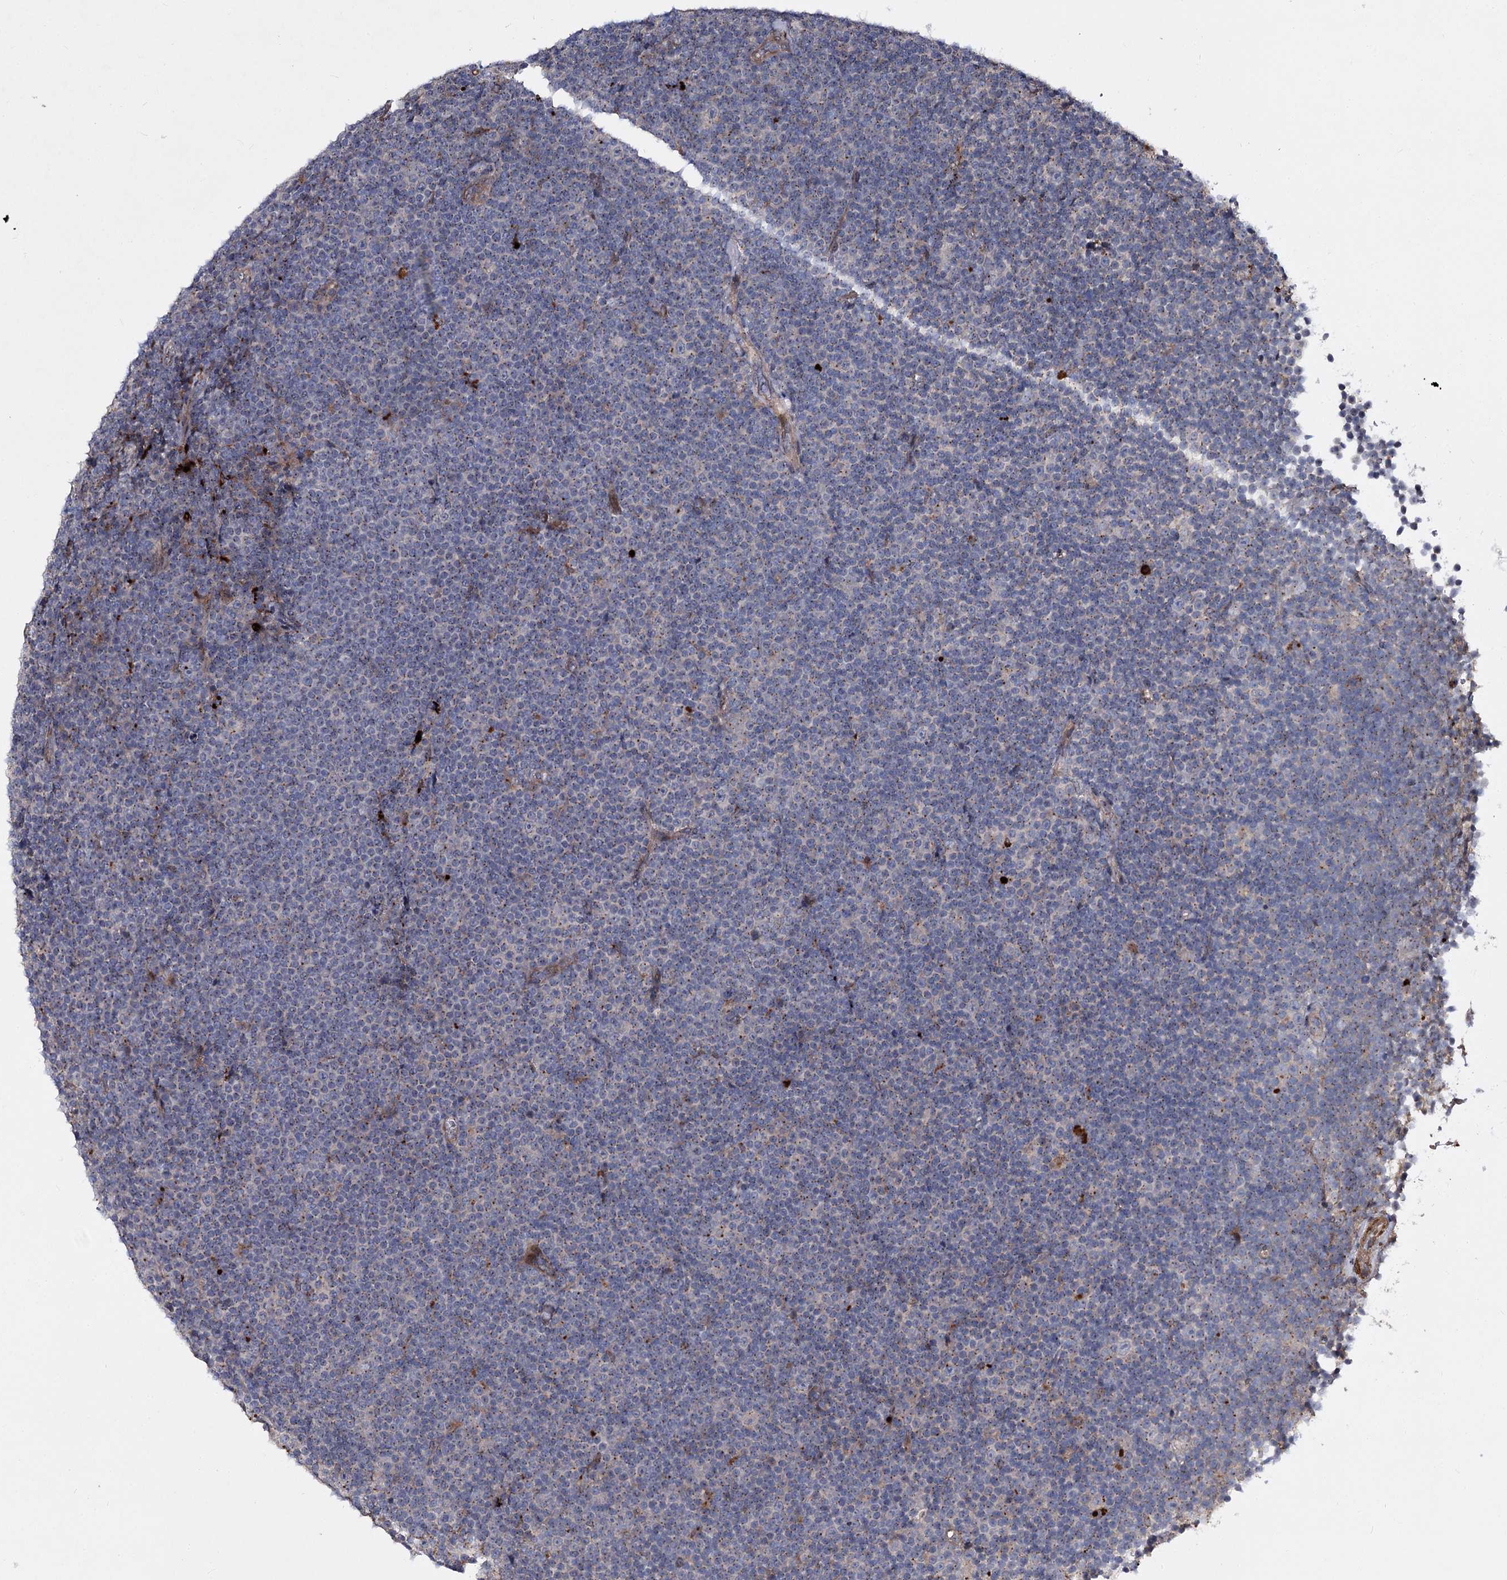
{"staining": {"intensity": "negative", "quantity": "none", "location": "none"}, "tissue": "lymphoma", "cell_type": "Tumor cells", "image_type": "cancer", "snomed": [{"axis": "morphology", "description": "Malignant lymphoma, non-Hodgkin's type, Low grade"}, {"axis": "topography", "description": "Lymph node"}], "caption": "An IHC photomicrograph of lymphoma is shown. There is no staining in tumor cells of lymphoma.", "gene": "MINDY3", "patient": {"sex": "female", "age": 67}}